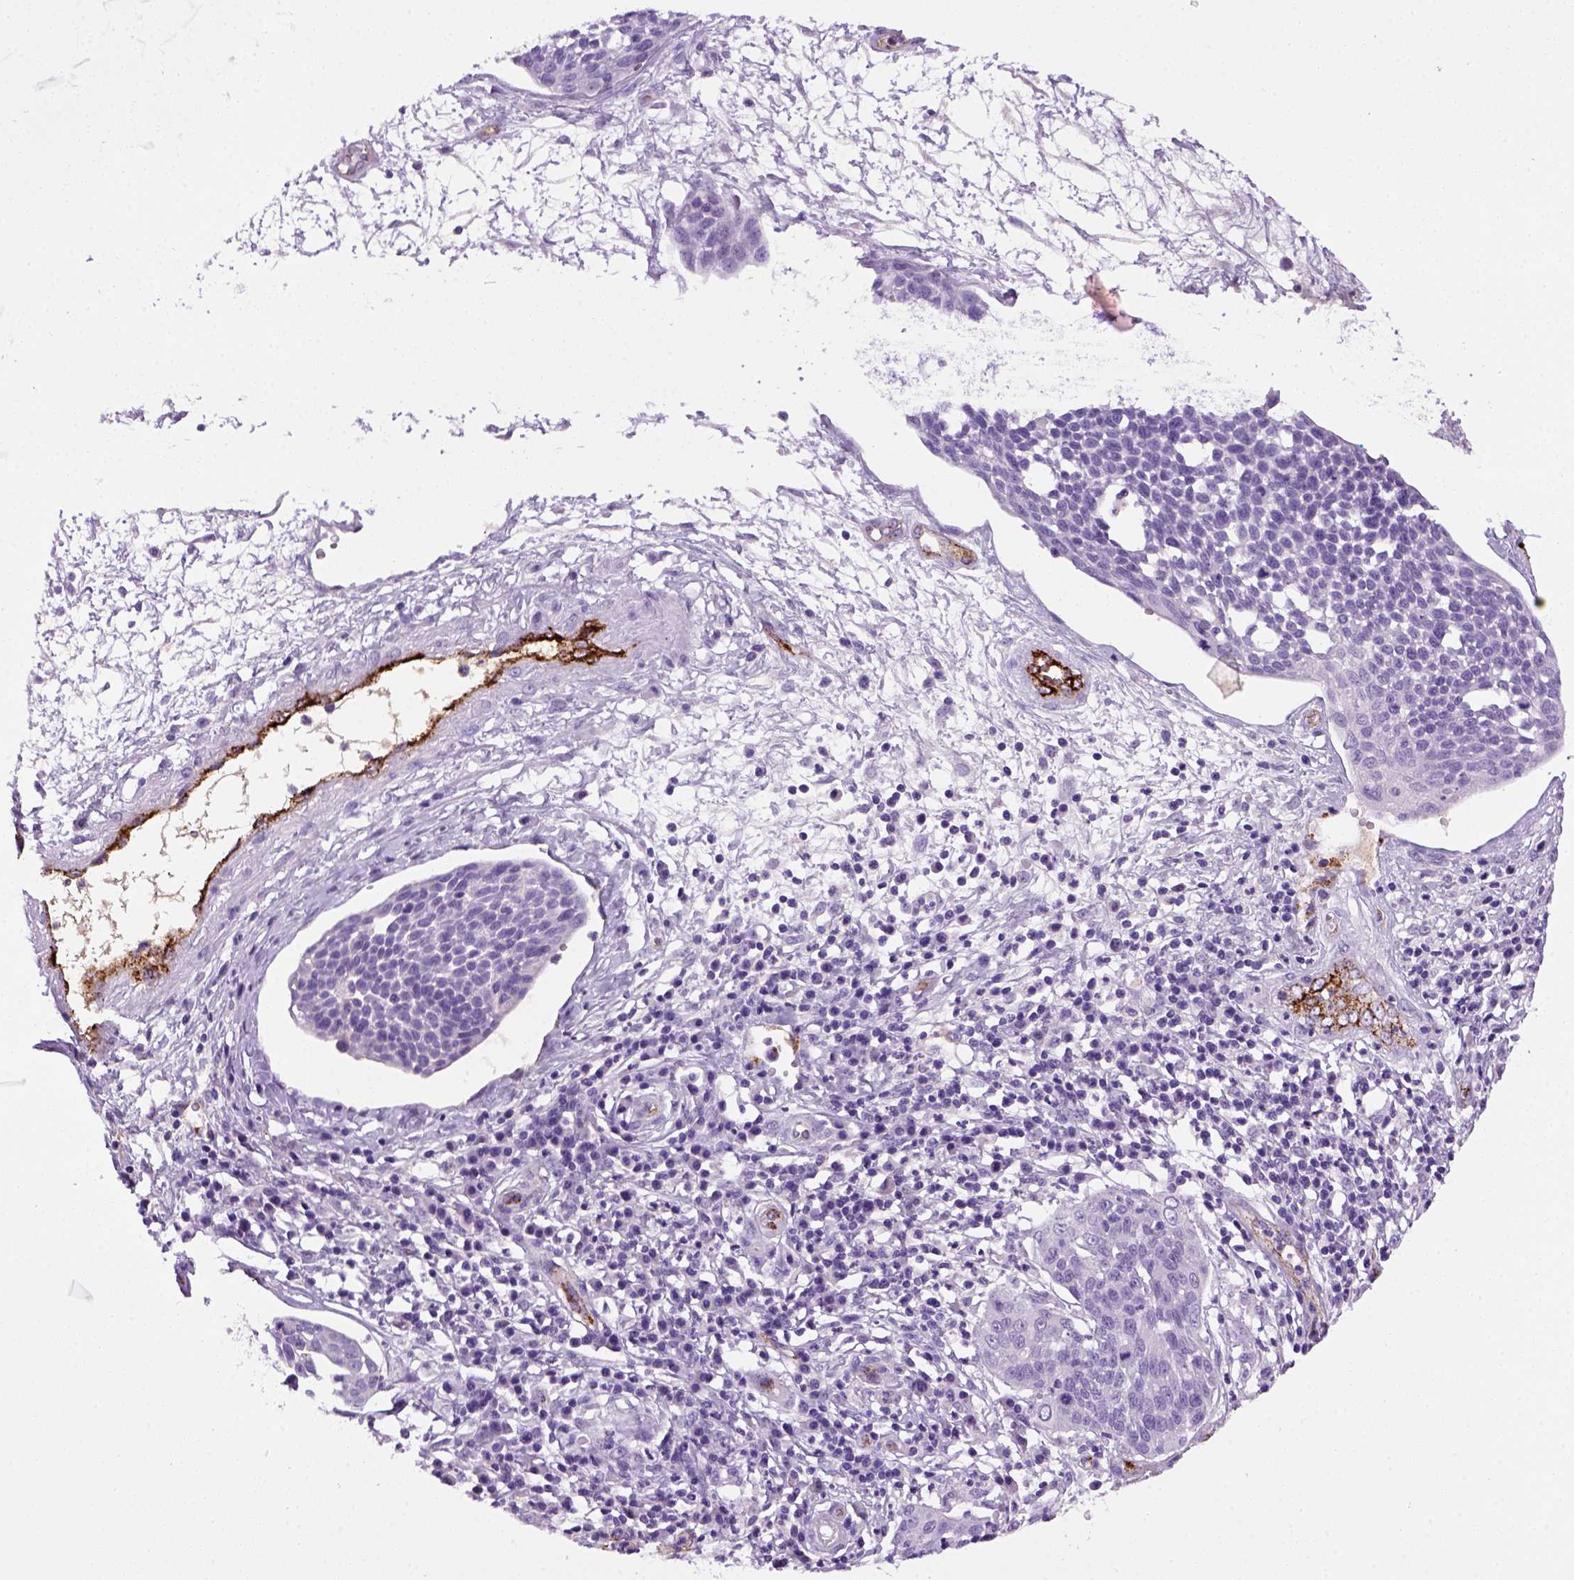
{"staining": {"intensity": "negative", "quantity": "none", "location": "none"}, "tissue": "cervical cancer", "cell_type": "Tumor cells", "image_type": "cancer", "snomed": [{"axis": "morphology", "description": "Squamous cell carcinoma, NOS"}, {"axis": "topography", "description": "Cervix"}], "caption": "Immunohistochemistry photomicrograph of neoplastic tissue: cervical cancer (squamous cell carcinoma) stained with DAB (3,3'-diaminobenzidine) displays no significant protein positivity in tumor cells.", "gene": "VWF", "patient": {"sex": "female", "age": 34}}